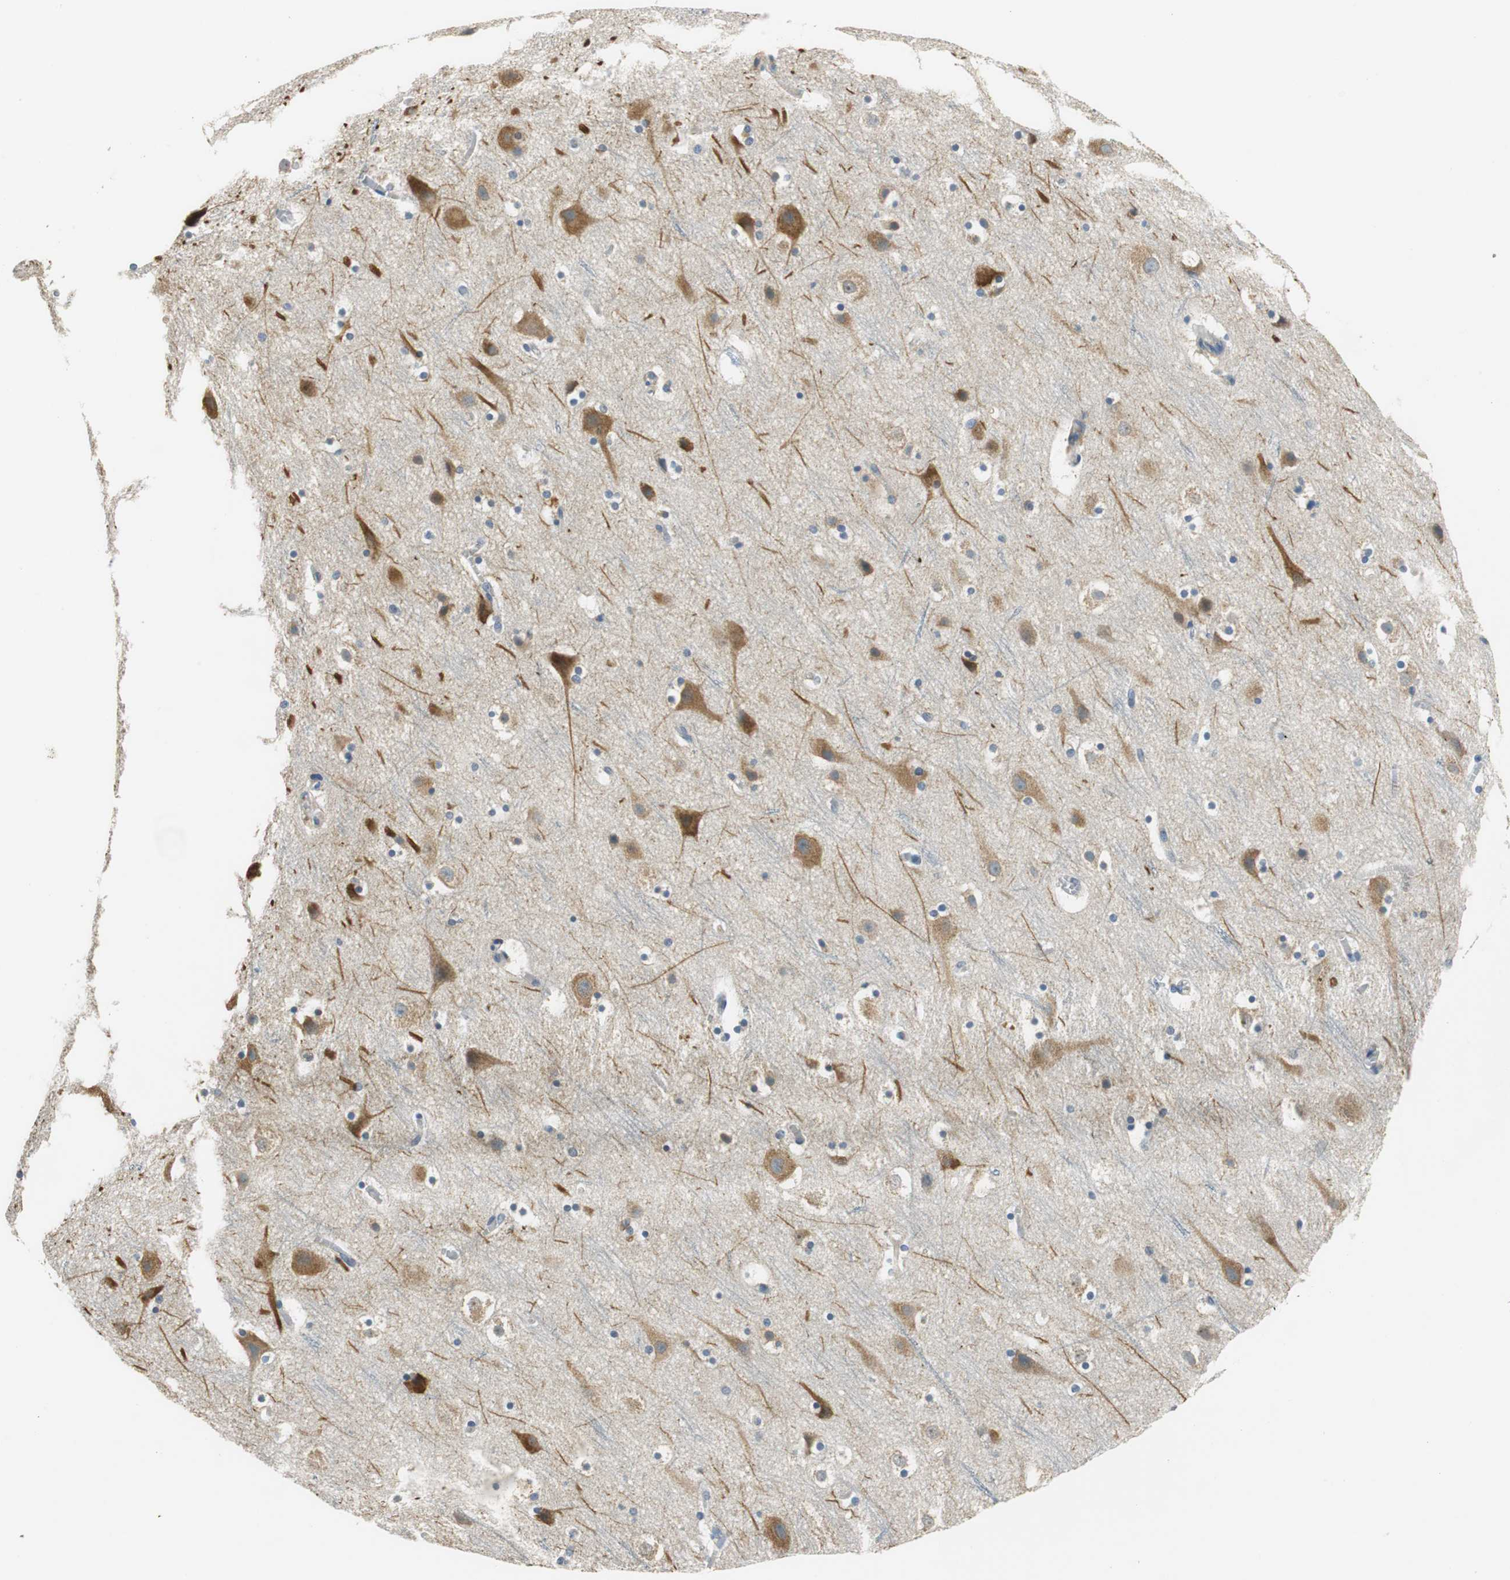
{"staining": {"intensity": "negative", "quantity": "none", "location": "none"}, "tissue": "cerebral cortex", "cell_type": "Endothelial cells", "image_type": "normal", "snomed": [{"axis": "morphology", "description": "Normal tissue, NOS"}, {"axis": "topography", "description": "Cerebral cortex"}], "caption": "Immunohistochemical staining of unremarkable cerebral cortex demonstrates no significant positivity in endothelial cells.", "gene": "CPA3", "patient": {"sex": "male", "age": 45}}